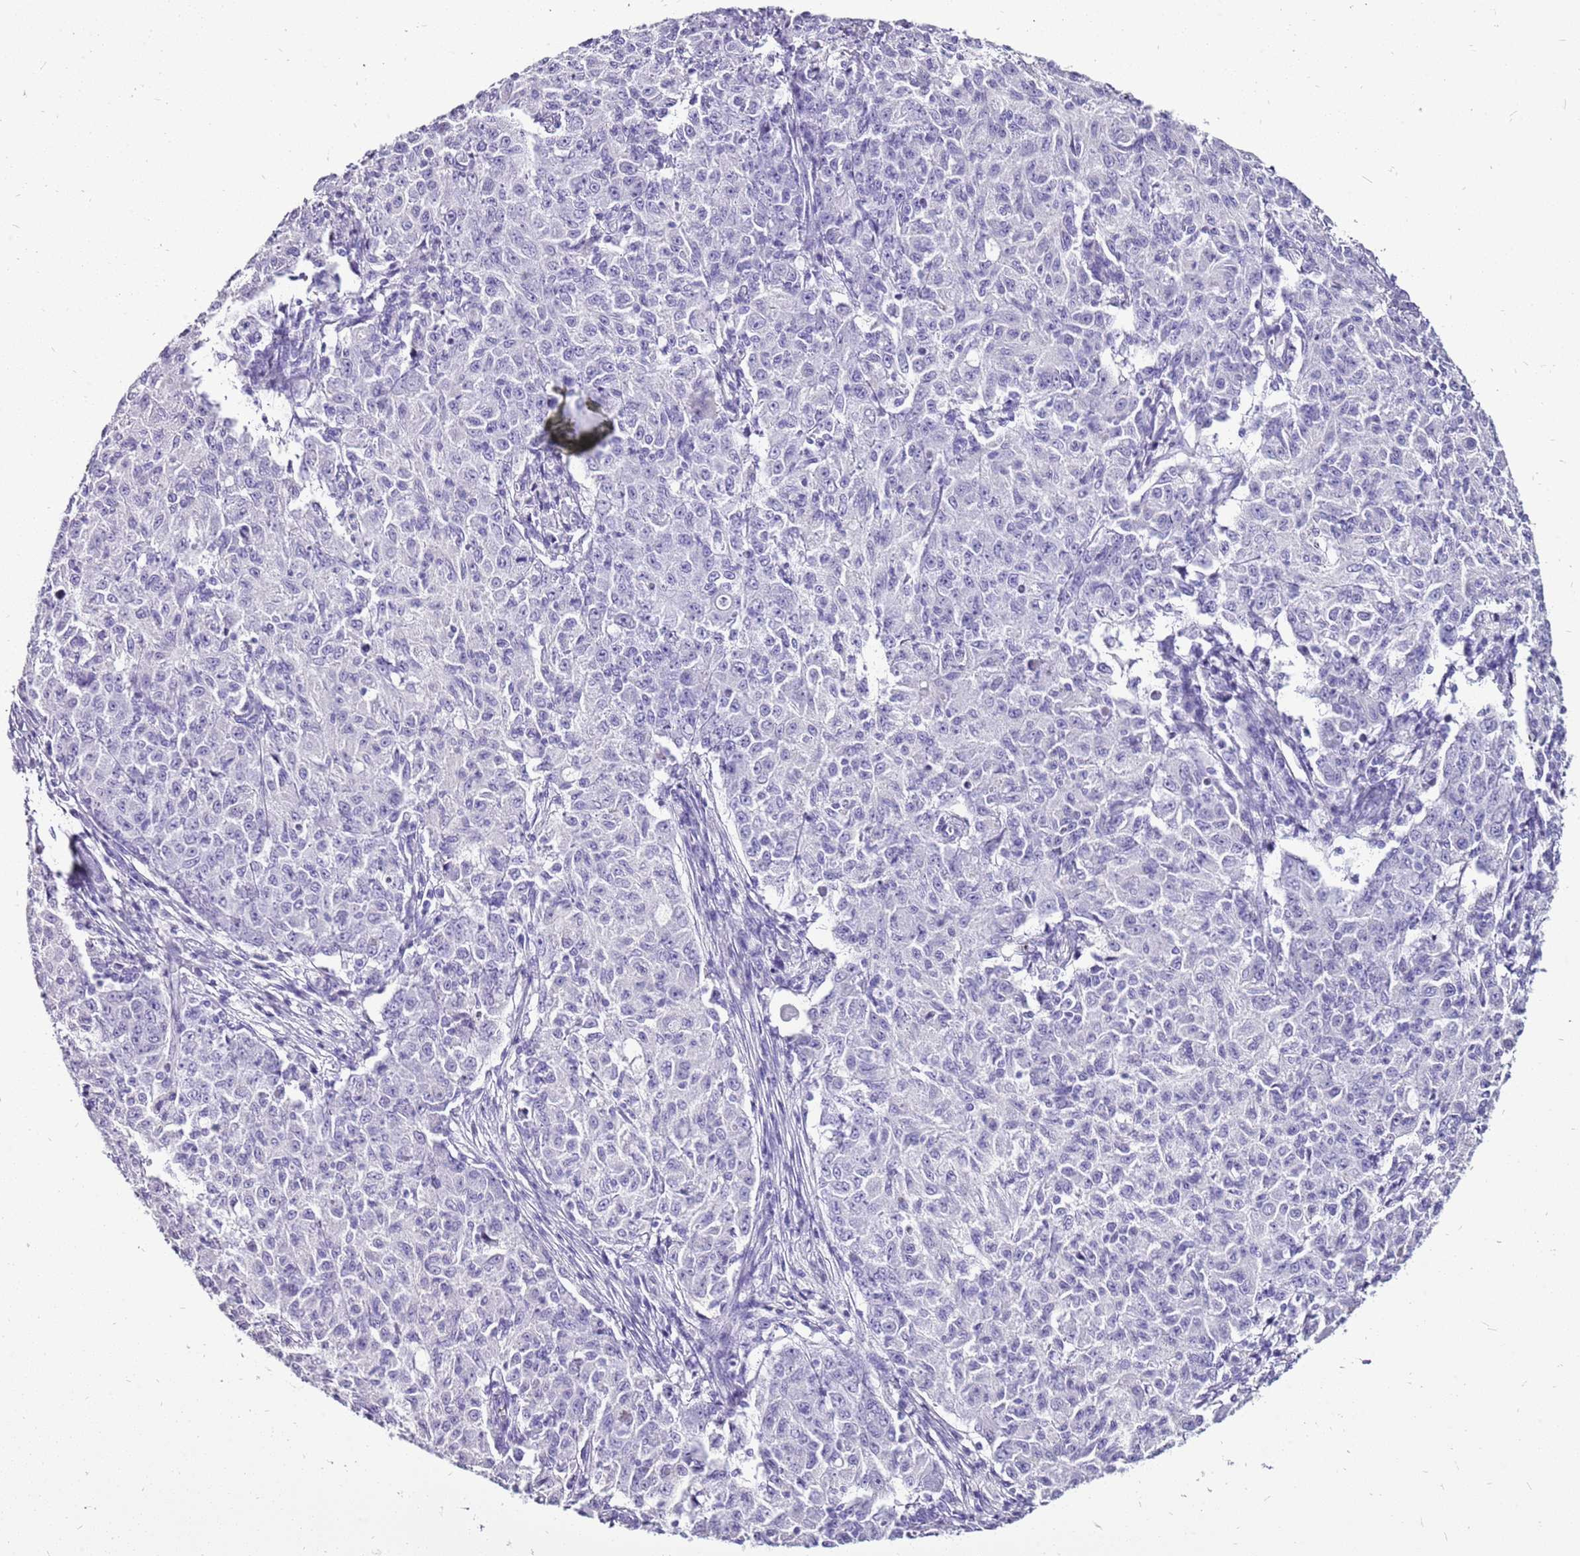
{"staining": {"intensity": "negative", "quantity": "none", "location": "none"}, "tissue": "ovarian cancer", "cell_type": "Tumor cells", "image_type": "cancer", "snomed": [{"axis": "morphology", "description": "Carcinoma, endometroid"}, {"axis": "topography", "description": "Ovary"}], "caption": "This is an immunohistochemistry micrograph of endometroid carcinoma (ovarian). There is no expression in tumor cells.", "gene": "ACSS3", "patient": {"sex": "female", "age": 42}}